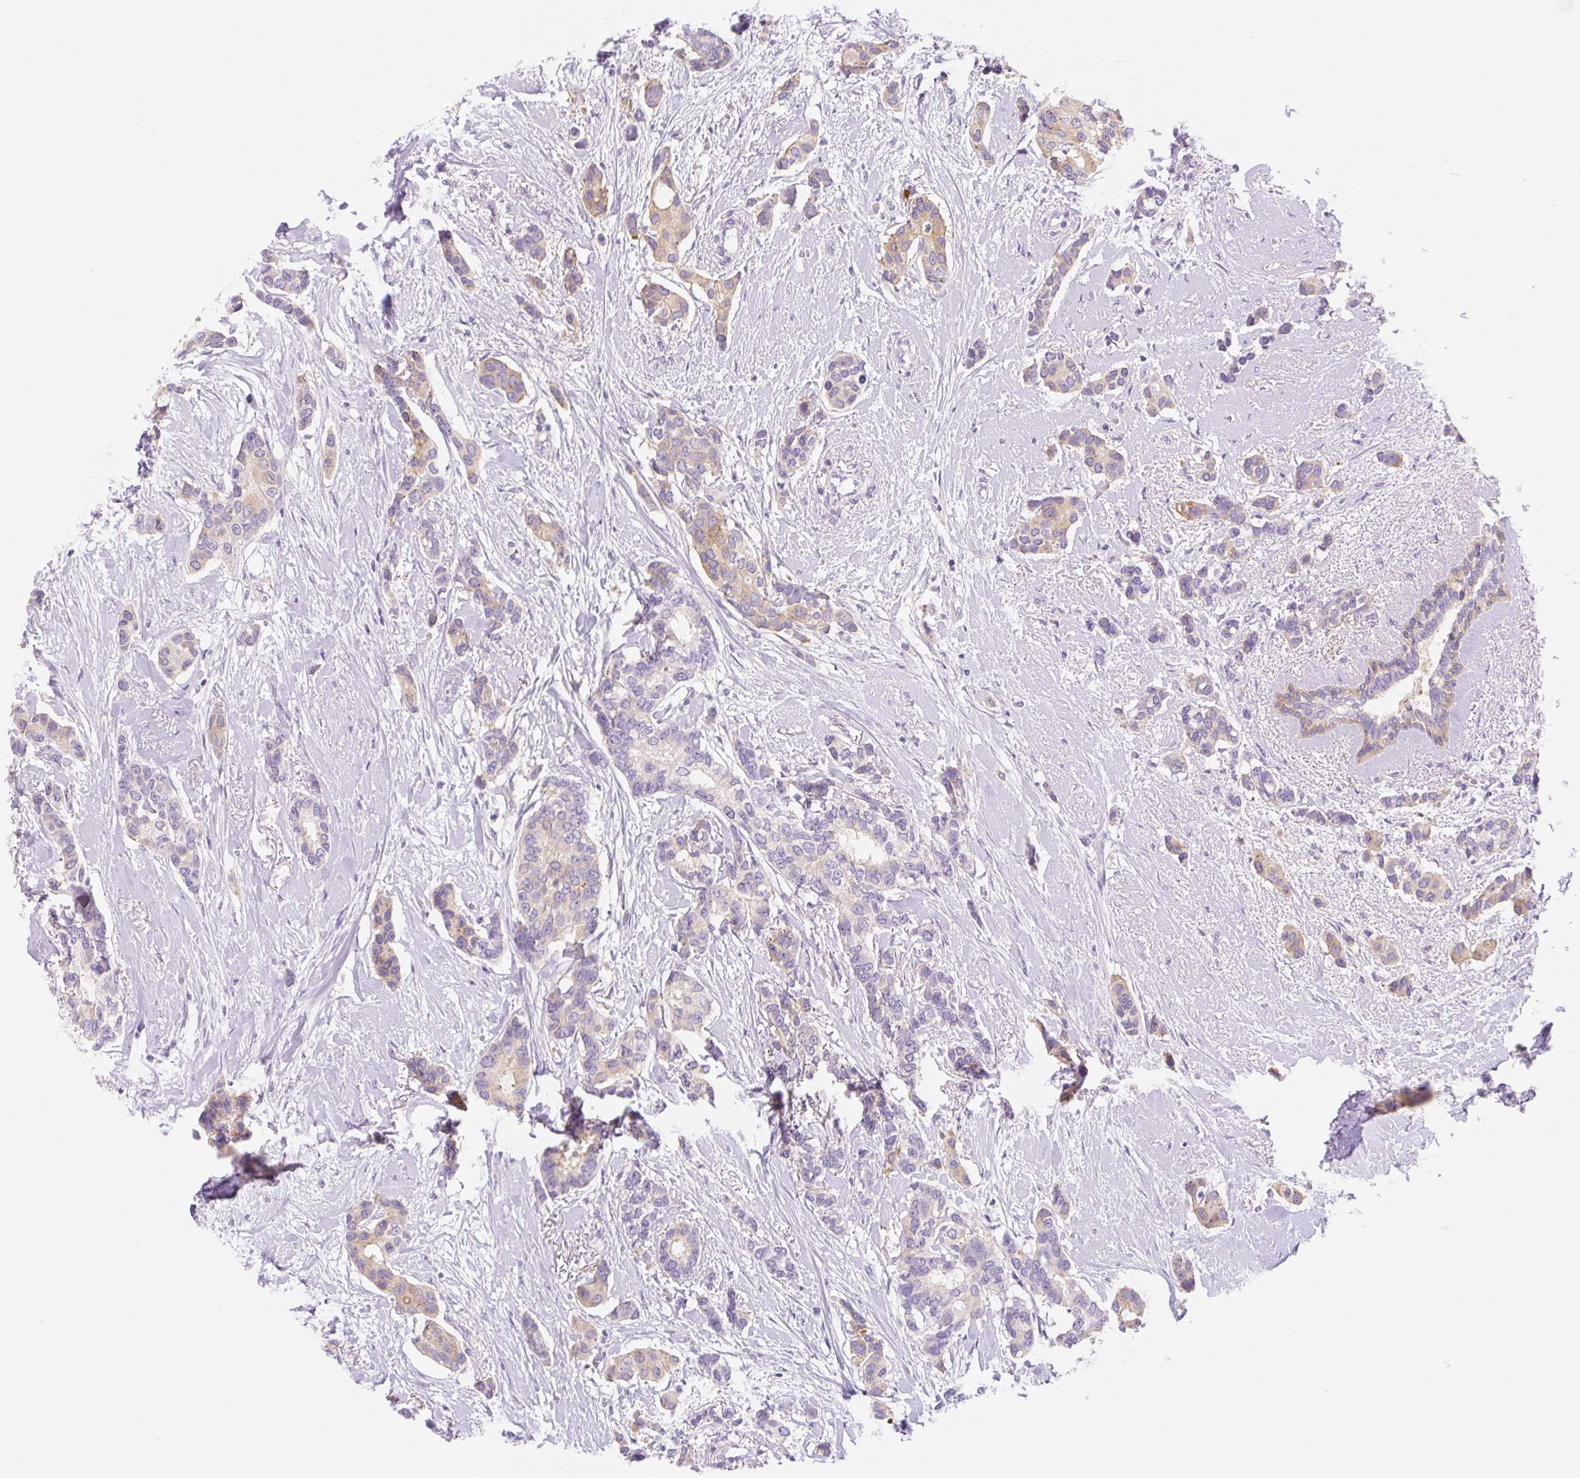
{"staining": {"intensity": "weak", "quantity": "25%-75%", "location": "cytoplasmic/membranous"}, "tissue": "breast cancer", "cell_type": "Tumor cells", "image_type": "cancer", "snomed": [{"axis": "morphology", "description": "Duct carcinoma"}, {"axis": "topography", "description": "Breast"}], "caption": "Protein staining of breast cancer tissue shows weak cytoplasmic/membranous expression in about 25%-75% of tumor cells.", "gene": "DENND5A", "patient": {"sex": "female", "age": 73}}